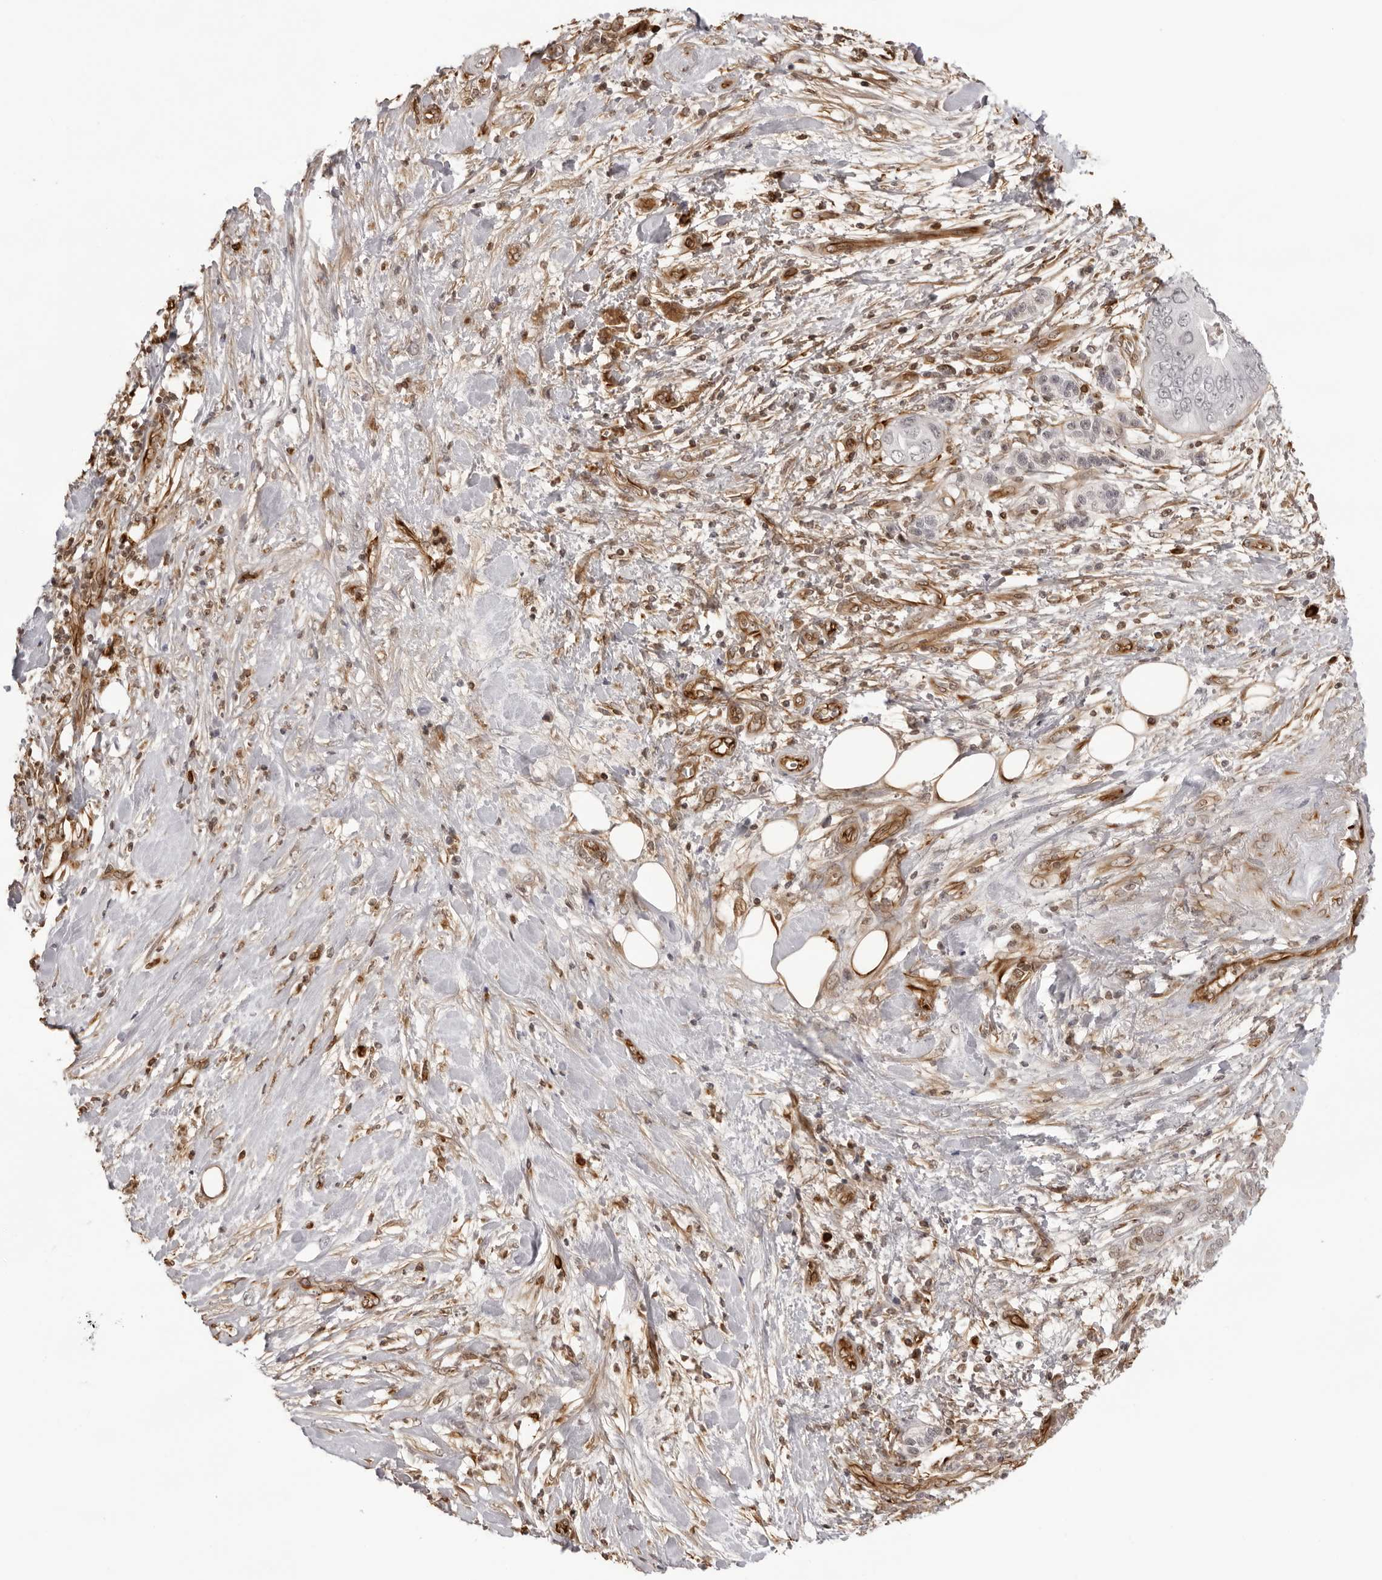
{"staining": {"intensity": "negative", "quantity": "none", "location": "none"}, "tissue": "pancreatic cancer", "cell_type": "Tumor cells", "image_type": "cancer", "snomed": [{"axis": "morphology", "description": "Adenocarcinoma, NOS"}, {"axis": "topography", "description": "Pancreas"}], "caption": "IHC of human pancreatic cancer (adenocarcinoma) demonstrates no staining in tumor cells.", "gene": "DYNLT5", "patient": {"sex": "female", "age": 78}}